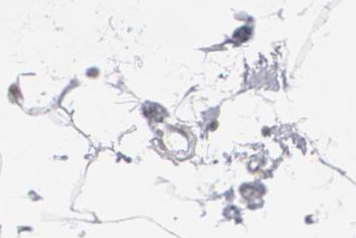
{"staining": {"intensity": "weak", "quantity": "25%-75%", "location": "cytoplasmic/membranous"}, "tissue": "adipose tissue", "cell_type": "Adipocytes", "image_type": "normal", "snomed": [{"axis": "morphology", "description": "Normal tissue, NOS"}, {"axis": "morphology", "description": "Duct carcinoma"}, {"axis": "topography", "description": "Breast"}, {"axis": "topography", "description": "Adipose tissue"}], "caption": "A high-resolution photomicrograph shows immunohistochemistry staining of normal adipose tissue, which reveals weak cytoplasmic/membranous expression in approximately 25%-75% of adipocytes. The staining is performed using DAB (3,3'-diaminobenzidine) brown chromogen to label protein expression. The nuclei are counter-stained blue using hematoxylin.", "gene": "MCL1", "patient": {"sex": "female", "age": 37}}